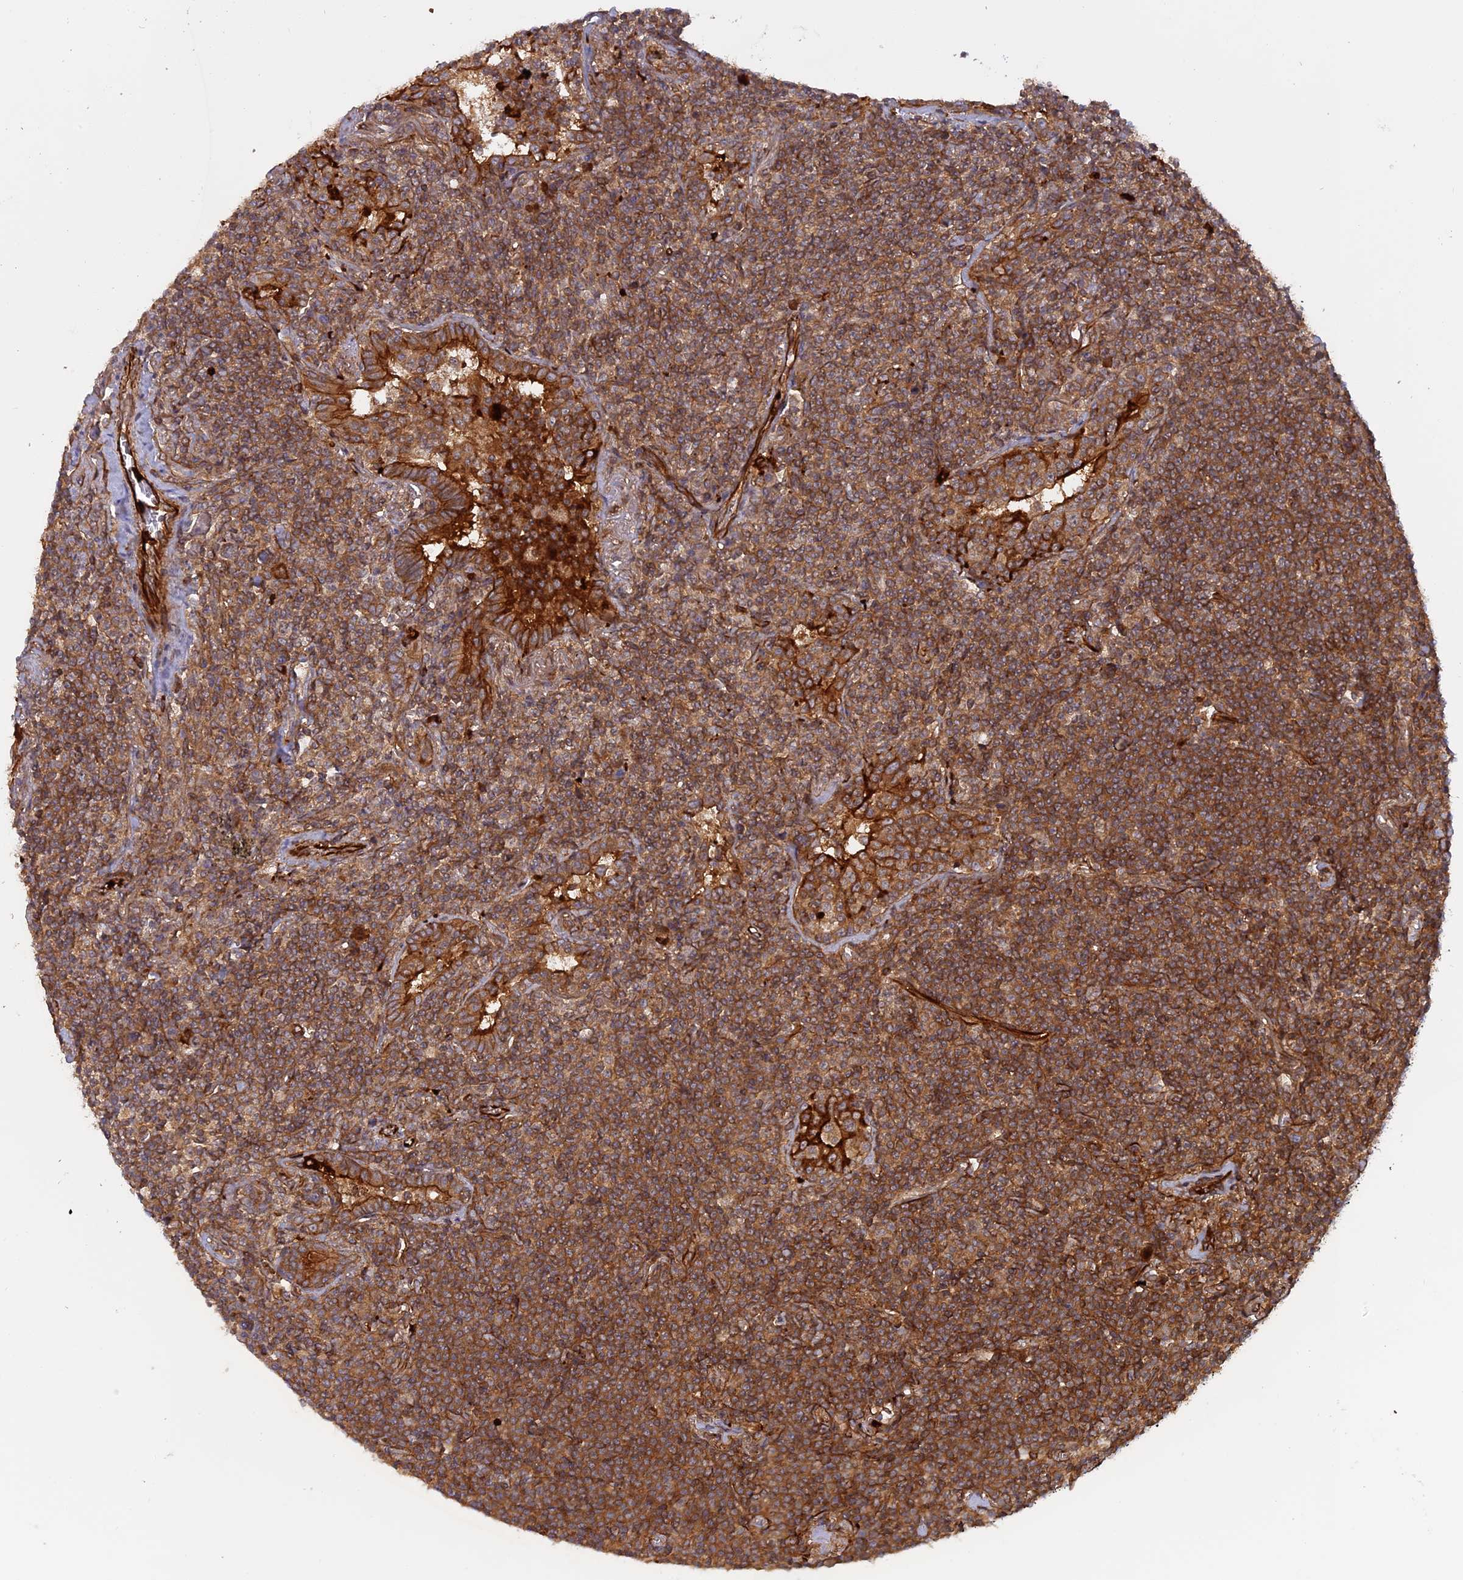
{"staining": {"intensity": "moderate", "quantity": ">75%", "location": "cytoplasmic/membranous"}, "tissue": "lymphoma", "cell_type": "Tumor cells", "image_type": "cancer", "snomed": [{"axis": "morphology", "description": "Malignant lymphoma, non-Hodgkin's type, Low grade"}, {"axis": "topography", "description": "Lung"}], "caption": "The photomicrograph shows staining of low-grade malignant lymphoma, non-Hodgkin's type, revealing moderate cytoplasmic/membranous protein expression (brown color) within tumor cells.", "gene": "PHLDB3", "patient": {"sex": "female", "age": 71}}